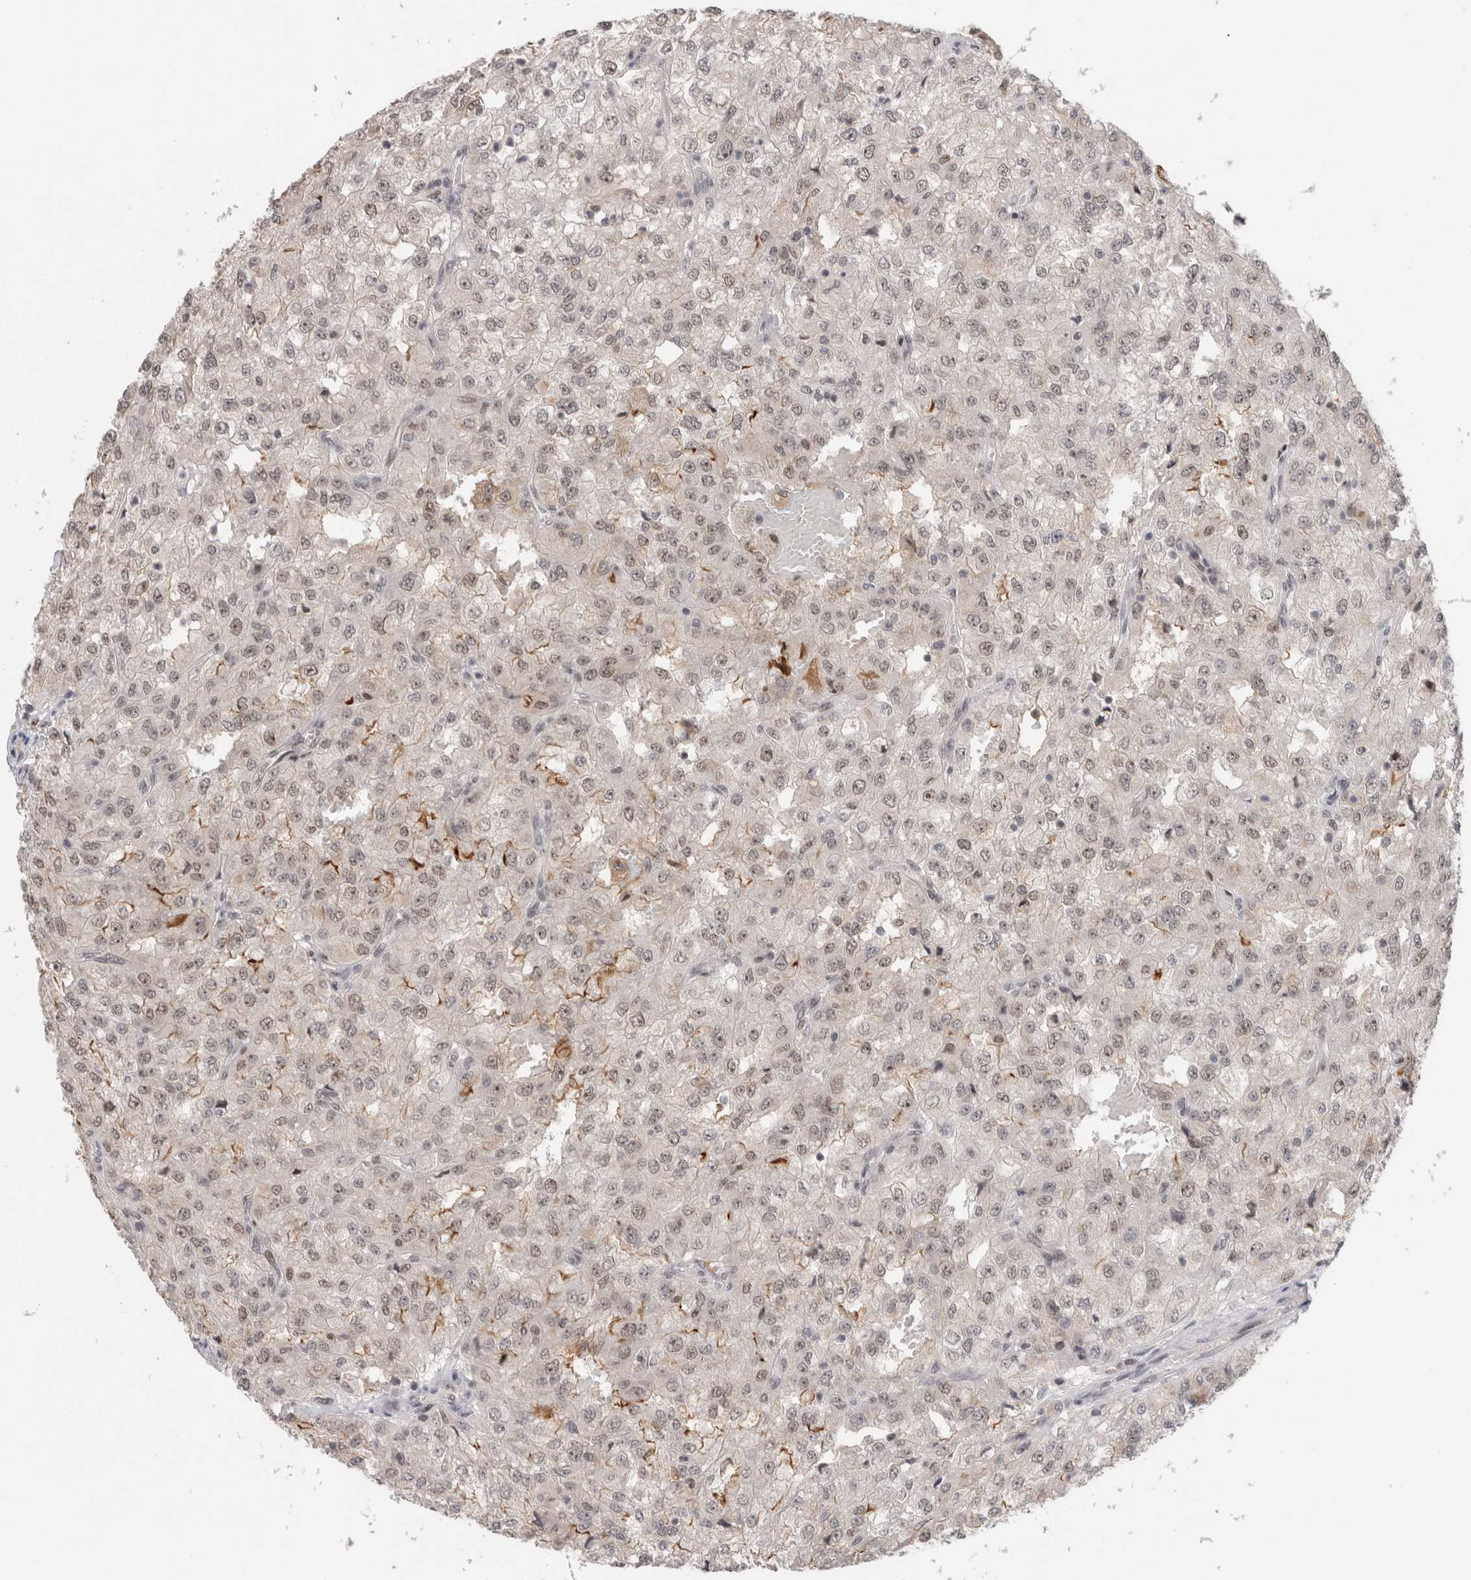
{"staining": {"intensity": "weak", "quantity": "<25%", "location": "cytoplasmic/membranous,nuclear"}, "tissue": "renal cancer", "cell_type": "Tumor cells", "image_type": "cancer", "snomed": [{"axis": "morphology", "description": "Adenocarcinoma, NOS"}, {"axis": "topography", "description": "Kidney"}], "caption": "Protein analysis of adenocarcinoma (renal) shows no significant positivity in tumor cells.", "gene": "ZNF521", "patient": {"sex": "female", "age": 54}}